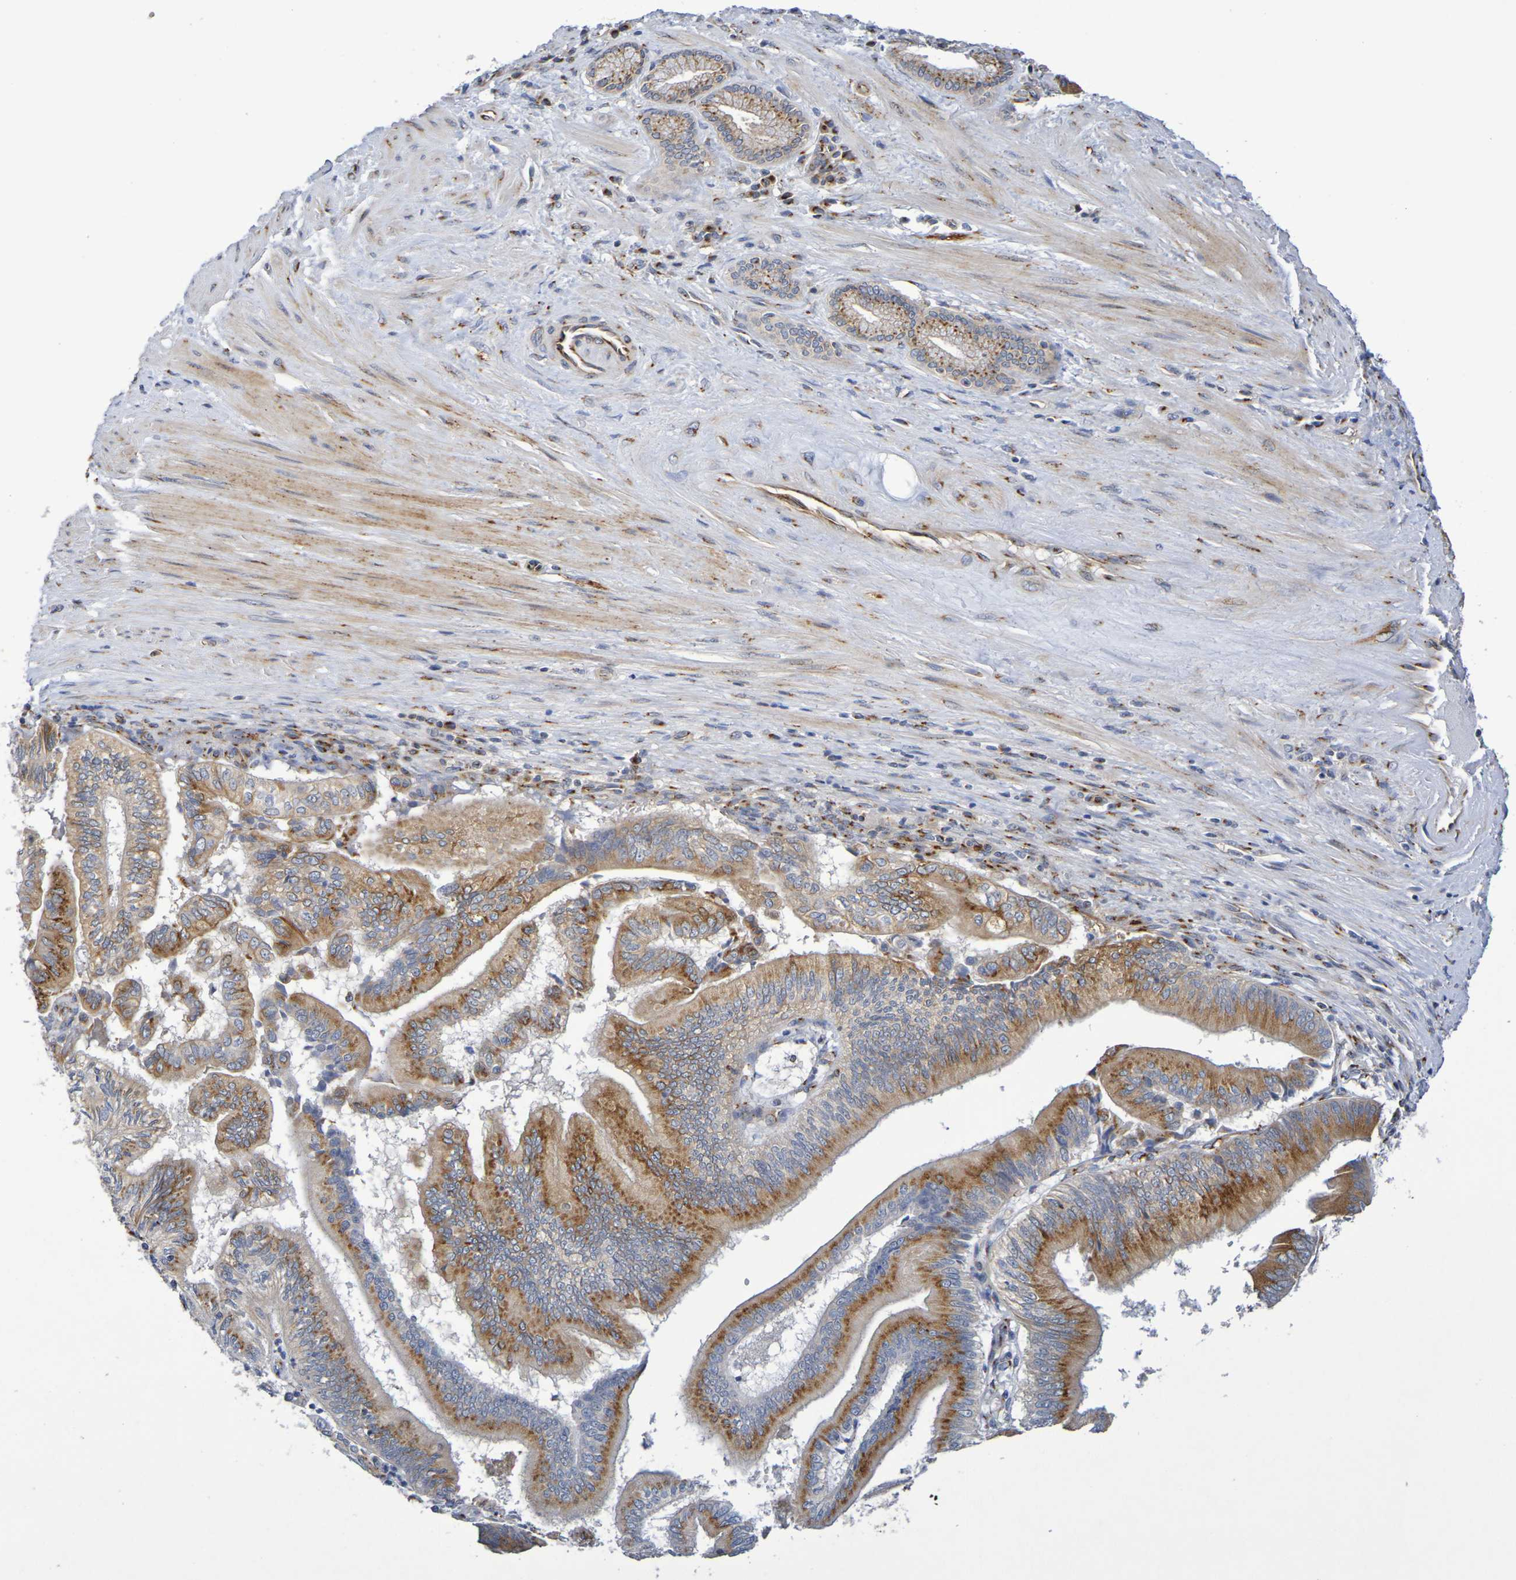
{"staining": {"intensity": "moderate", "quantity": ">75%", "location": "cytoplasmic/membranous"}, "tissue": "pancreatic cancer", "cell_type": "Tumor cells", "image_type": "cancer", "snomed": [{"axis": "morphology", "description": "Adenocarcinoma, NOS"}, {"axis": "topography", "description": "Pancreas"}], "caption": "Adenocarcinoma (pancreatic) stained with a protein marker exhibits moderate staining in tumor cells.", "gene": "DCP2", "patient": {"sex": "male", "age": 82}}